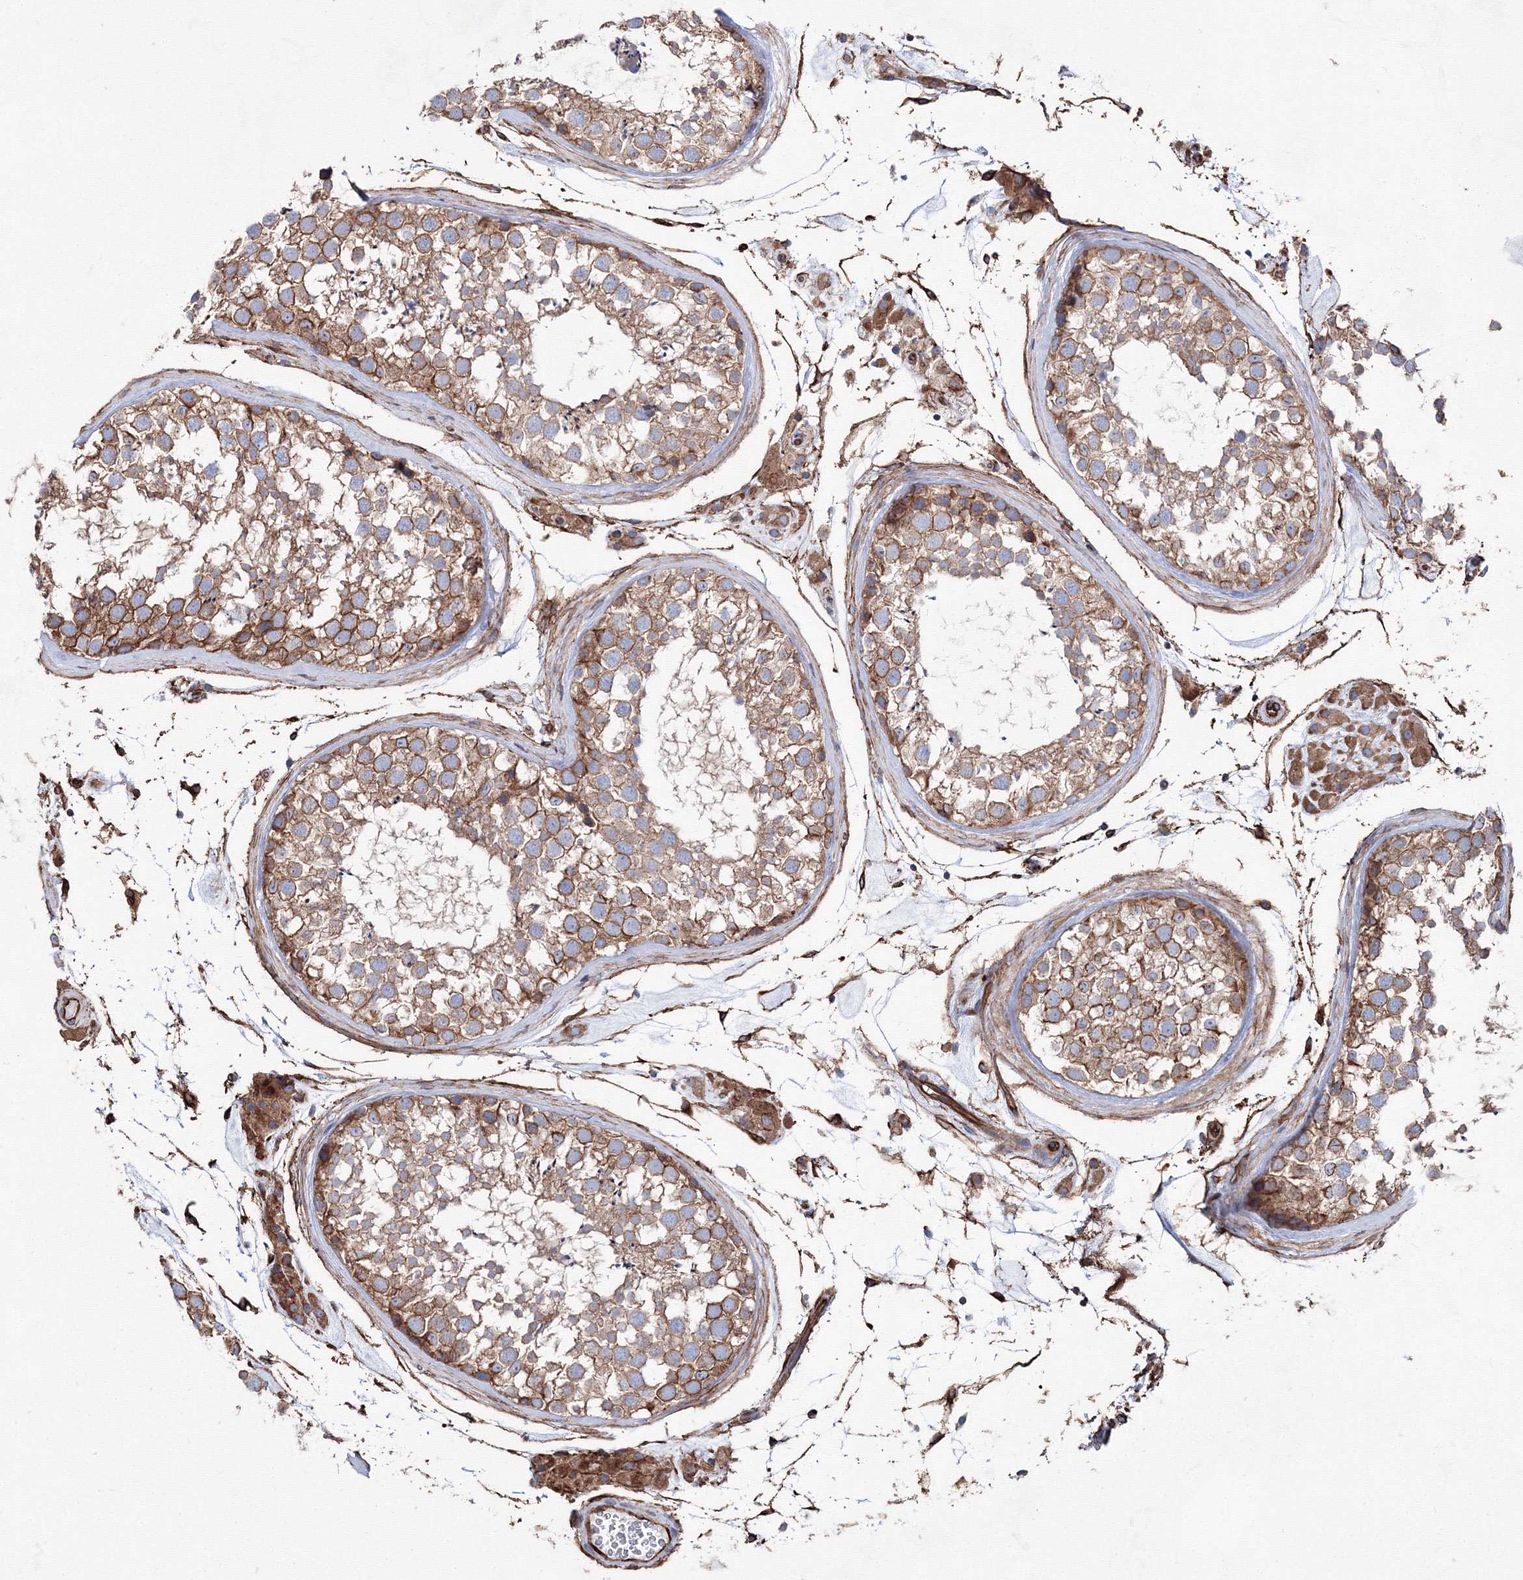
{"staining": {"intensity": "moderate", "quantity": ">75%", "location": "cytoplasmic/membranous"}, "tissue": "testis", "cell_type": "Cells in seminiferous ducts", "image_type": "normal", "snomed": [{"axis": "morphology", "description": "Normal tissue, NOS"}, {"axis": "topography", "description": "Testis"}], "caption": "Immunohistochemical staining of unremarkable human testis shows >75% levels of moderate cytoplasmic/membranous protein positivity in about >75% of cells in seminiferous ducts. The protein is shown in brown color, while the nuclei are stained blue.", "gene": "ANKRD37", "patient": {"sex": "male", "age": 46}}